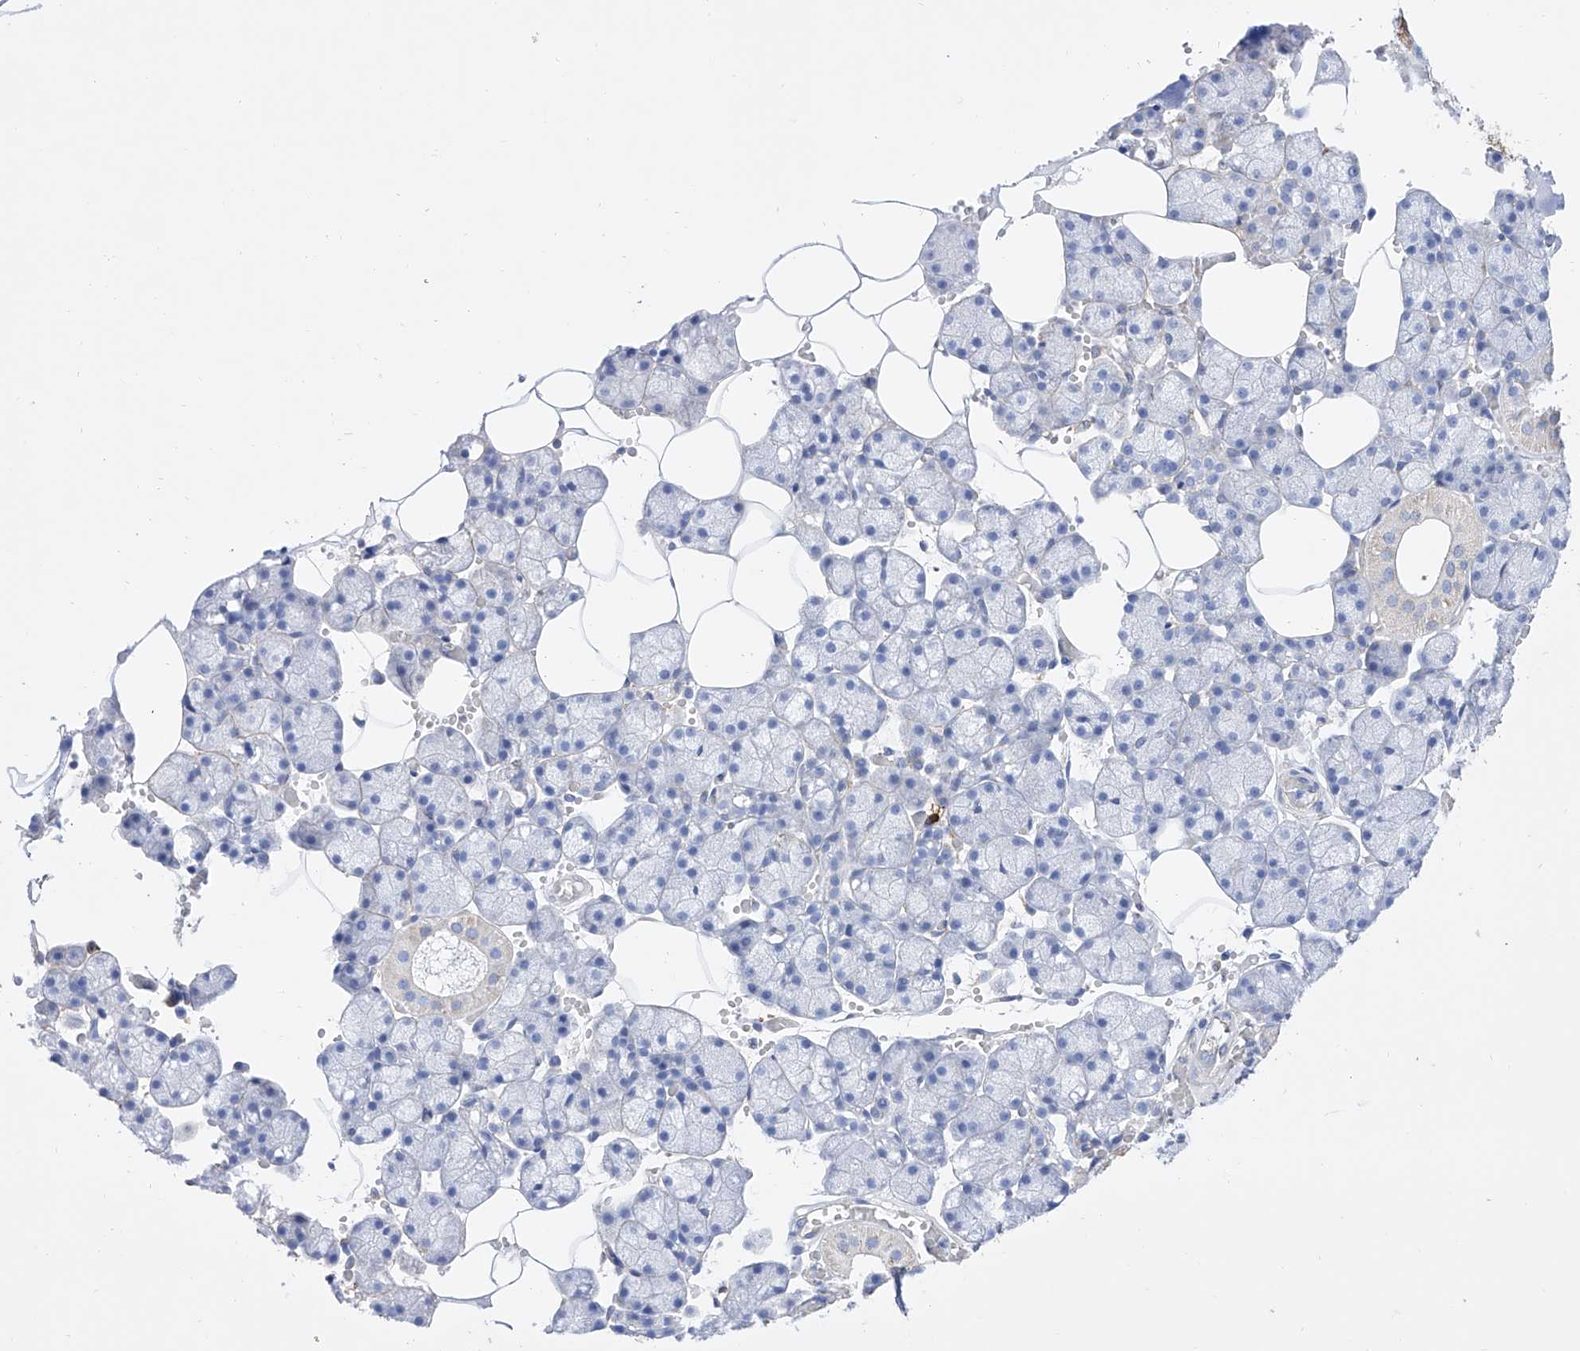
{"staining": {"intensity": "negative", "quantity": "none", "location": "none"}, "tissue": "salivary gland", "cell_type": "Glandular cells", "image_type": "normal", "snomed": [{"axis": "morphology", "description": "Normal tissue, NOS"}, {"axis": "topography", "description": "Salivary gland"}], "caption": "Glandular cells are negative for protein expression in unremarkable human salivary gland. Nuclei are stained in blue.", "gene": "ZNF653", "patient": {"sex": "male", "age": 62}}